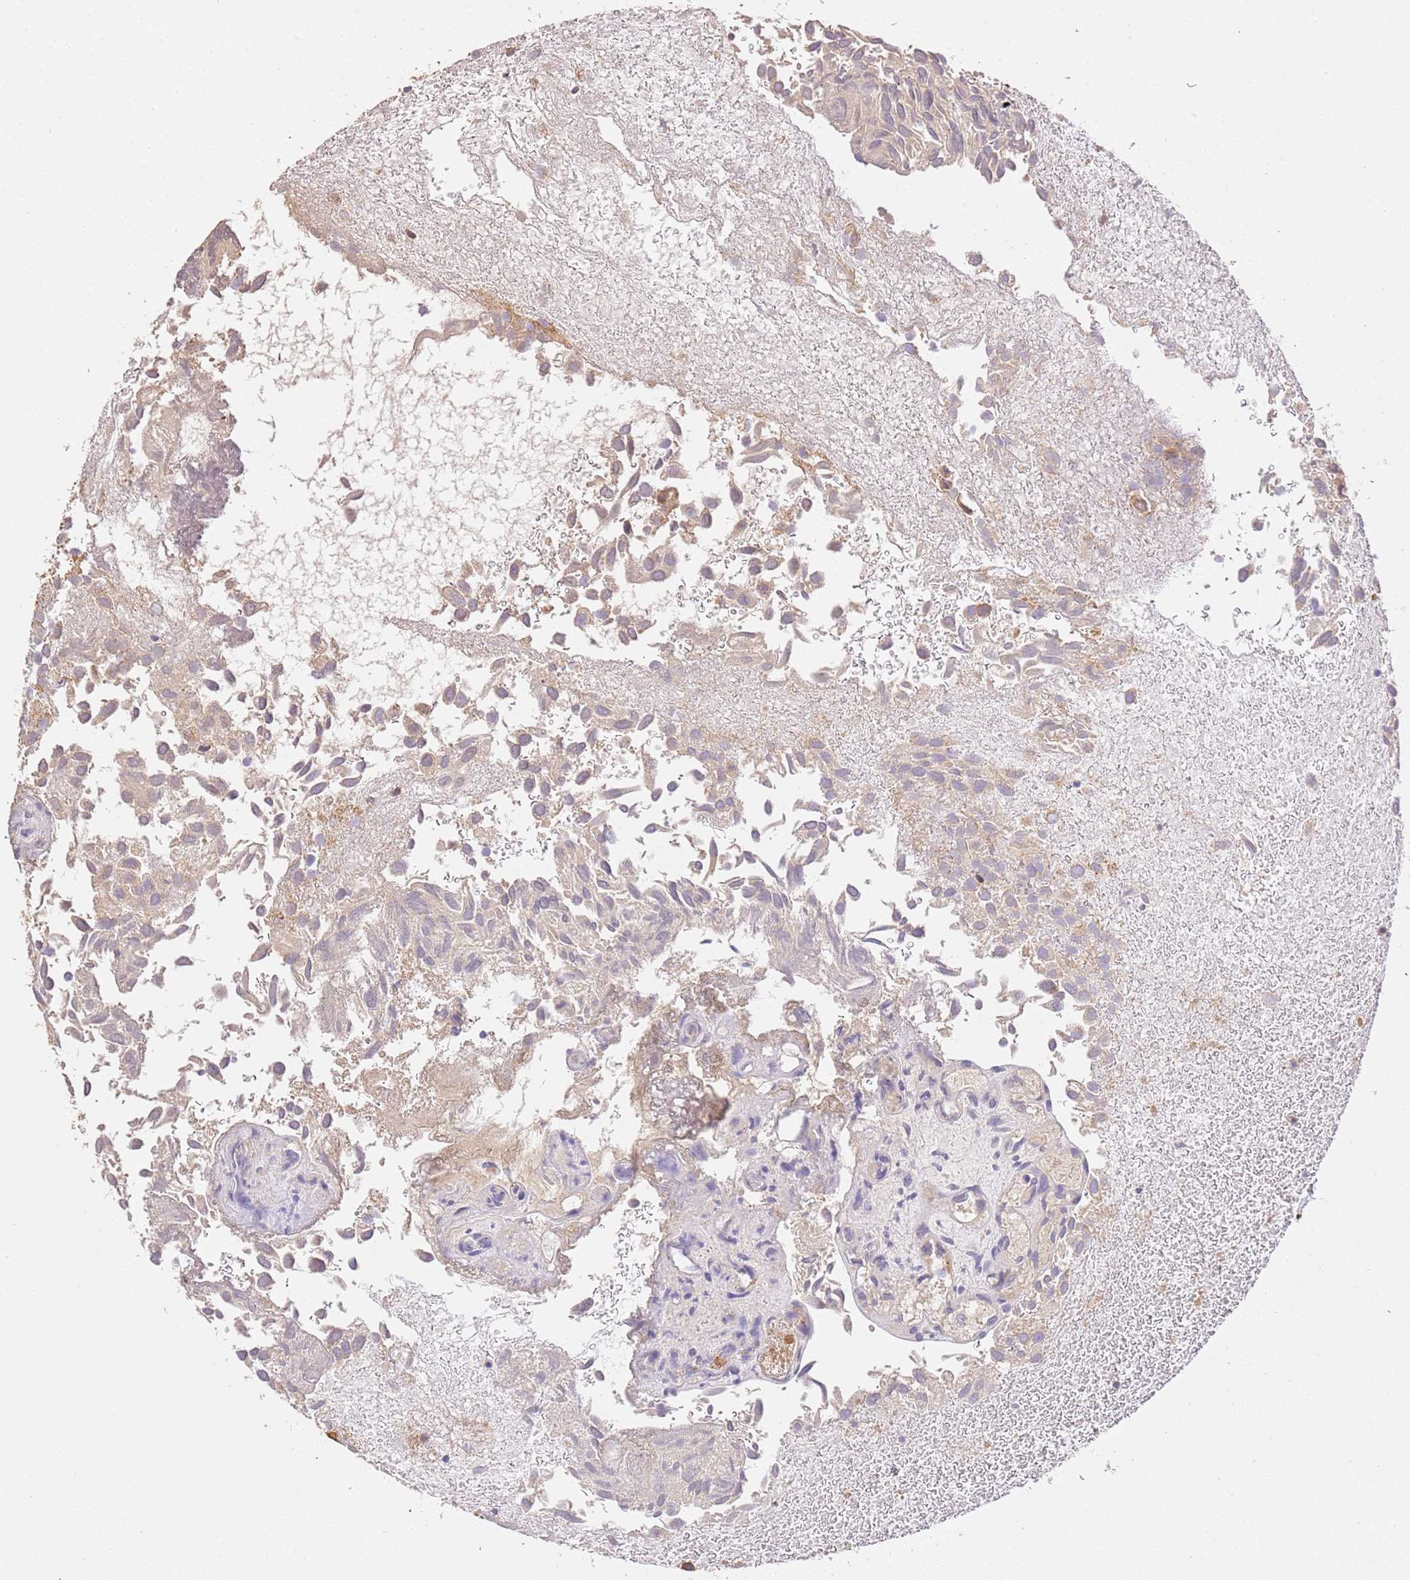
{"staining": {"intensity": "weak", "quantity": "25%-75%", "location": "cytoplasmic/membranous"}, "tissue": "urothelial cancer", "cell_type": "Tumor cells", "image_type": "cancer", "snomed": [{"axis": "morphology", "description": "Urothelial carcinoma, Low grade"}, {"axis": "topography", "description": "Urinary bladder"}], "caption": "Immunohistochemistry (IHC) photomicrograph of neoplastic tissue: human low-grade urothelial carcinoma stained using immunohistochemistry (IHC) displays low levels of weak protein expression localized specifically in the cytoplasmic/membranous of tumor cells, appearing as a cytoplasmic/membranous brown color.", "gene": "CEP55", "patient": {"sex": "male", "age": 88}}